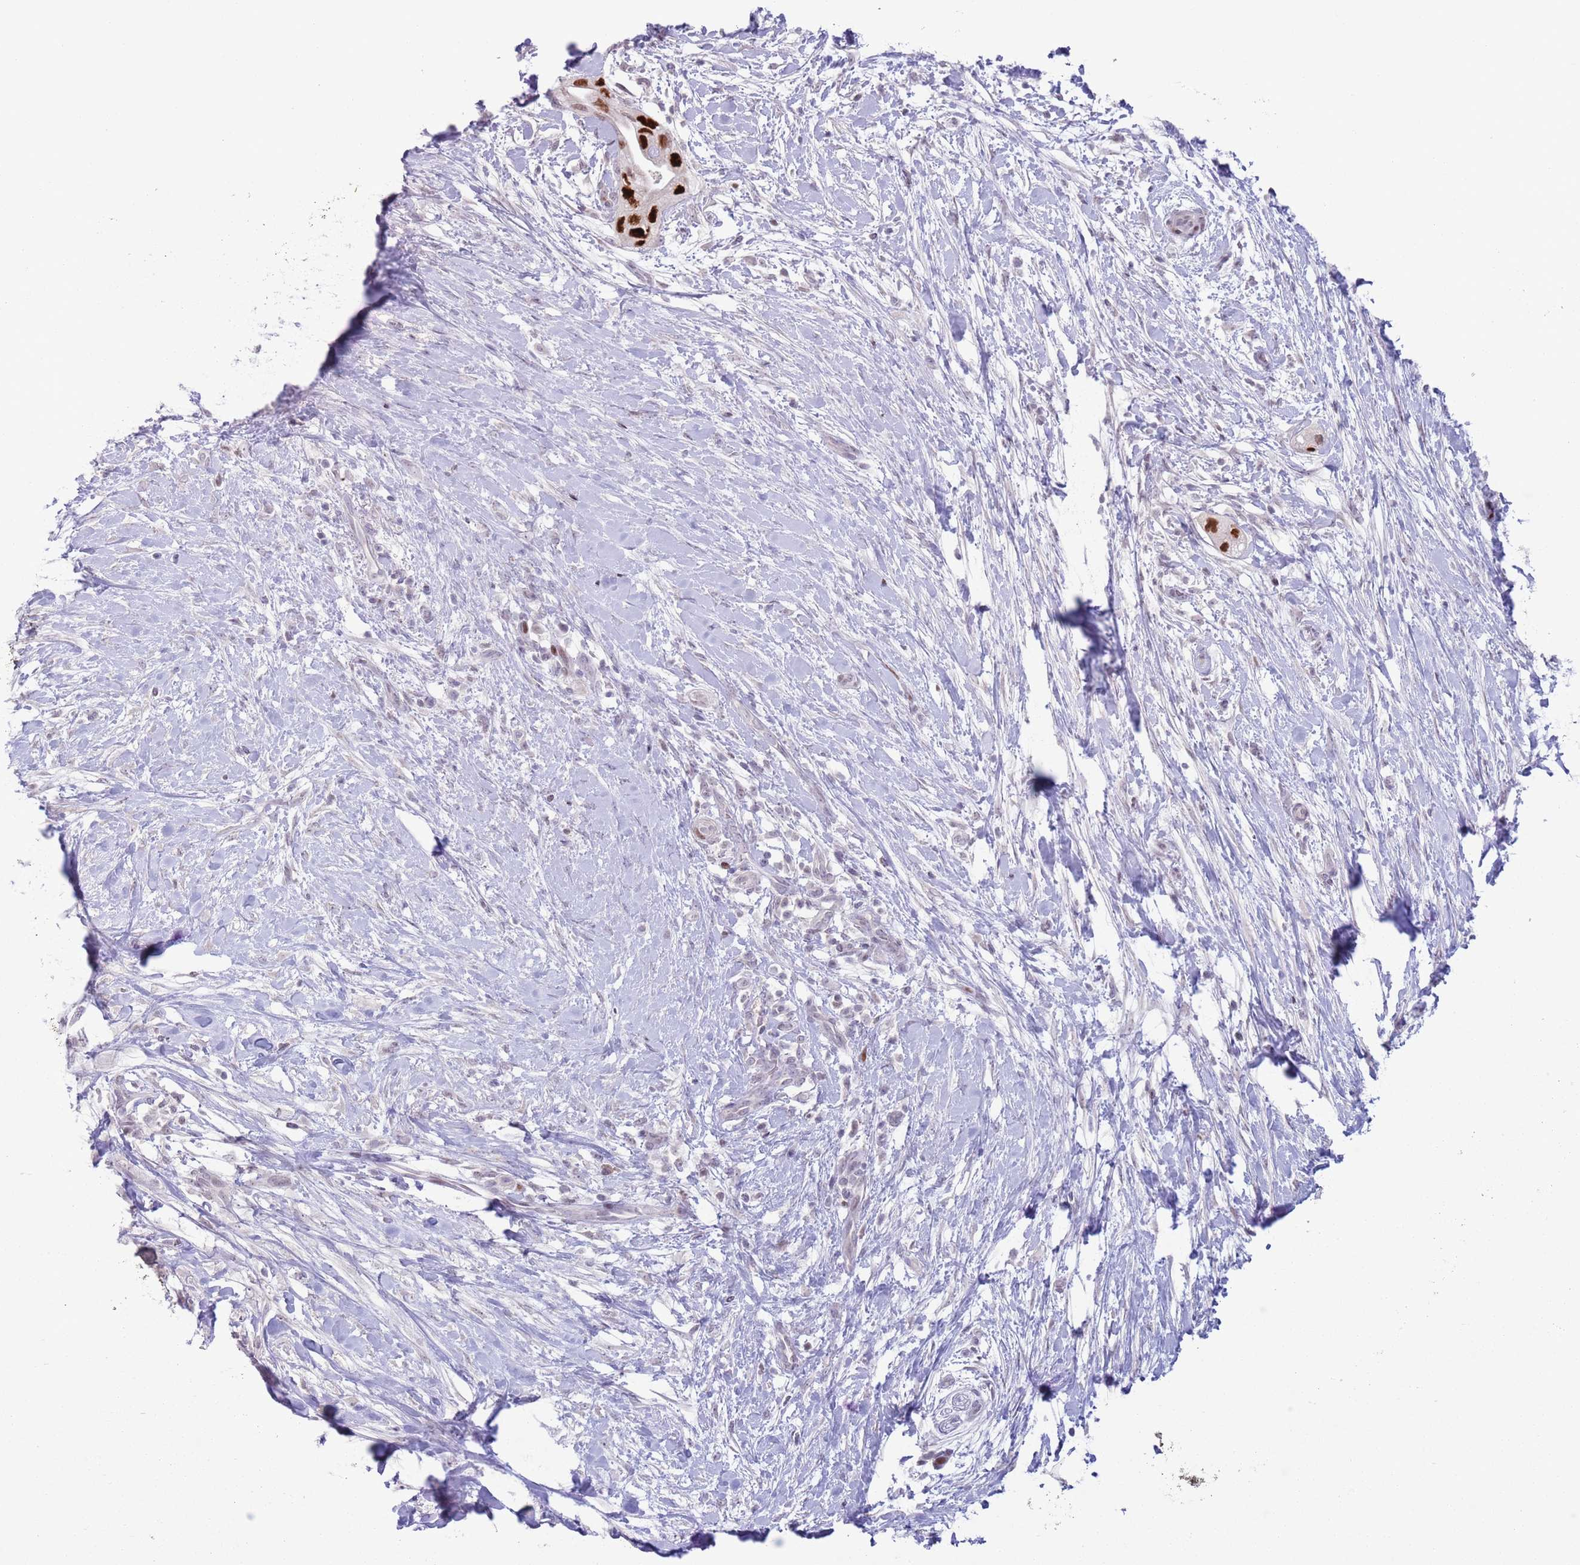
{"staining": {"intensity": "strong", "quantity": ">75%", "location": "nuclear"}, "tissue": "pancreatic cancer", "cell_type": "Tumor cells", "image_type": "cancer", "snomed": [{"axis": "morphology", "description": "Adenocarcinoma, NOS"}, {"axis": "topography", "description": "Pancreas"}], "caption": "This is a histology image of IHC staining of pancreatic adenocarcinoma, which shows strong staining in the nuclear of tumor cells.", "gene": "MFSD10", "patient": {"sex": "female", "age": 72}}